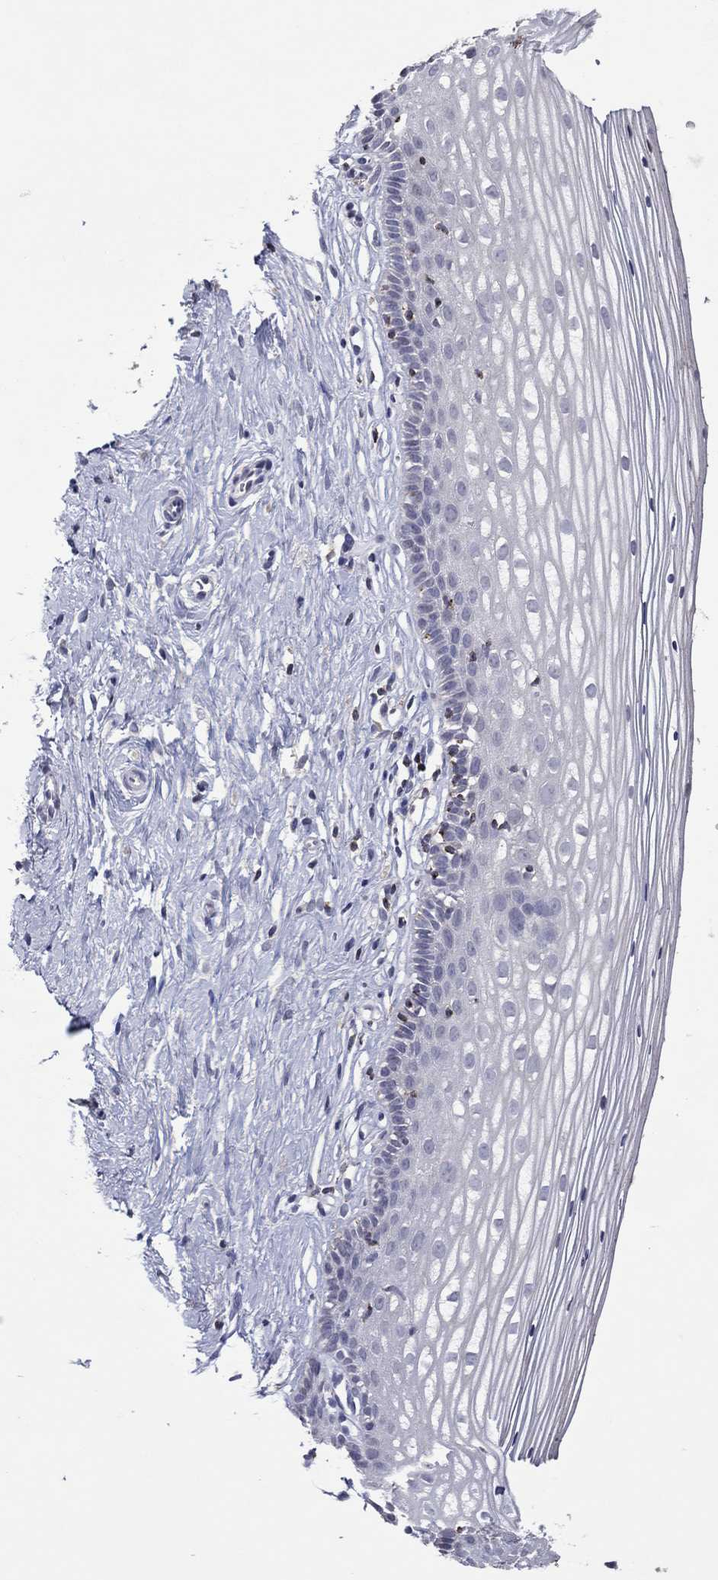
{"staining": {"intensity": "negative", "quantity": "none", "location": "none"}, "tissue": "cervix", "cell_type": "Glandular cells", "image_type": "normal", "snomed": [{"axis": "morphology", "description": "Normal tissue, NOS"}, {"axis": "topography", "description": "Cervix"}], "caption": "Protein analysis of normal cervix displays no significant positivity in glandular cells. (Brightfield microscopy of DAB IHC at high magnification).", "gene": "CCL5", "patient": {"sex": "female", "age": 40}}